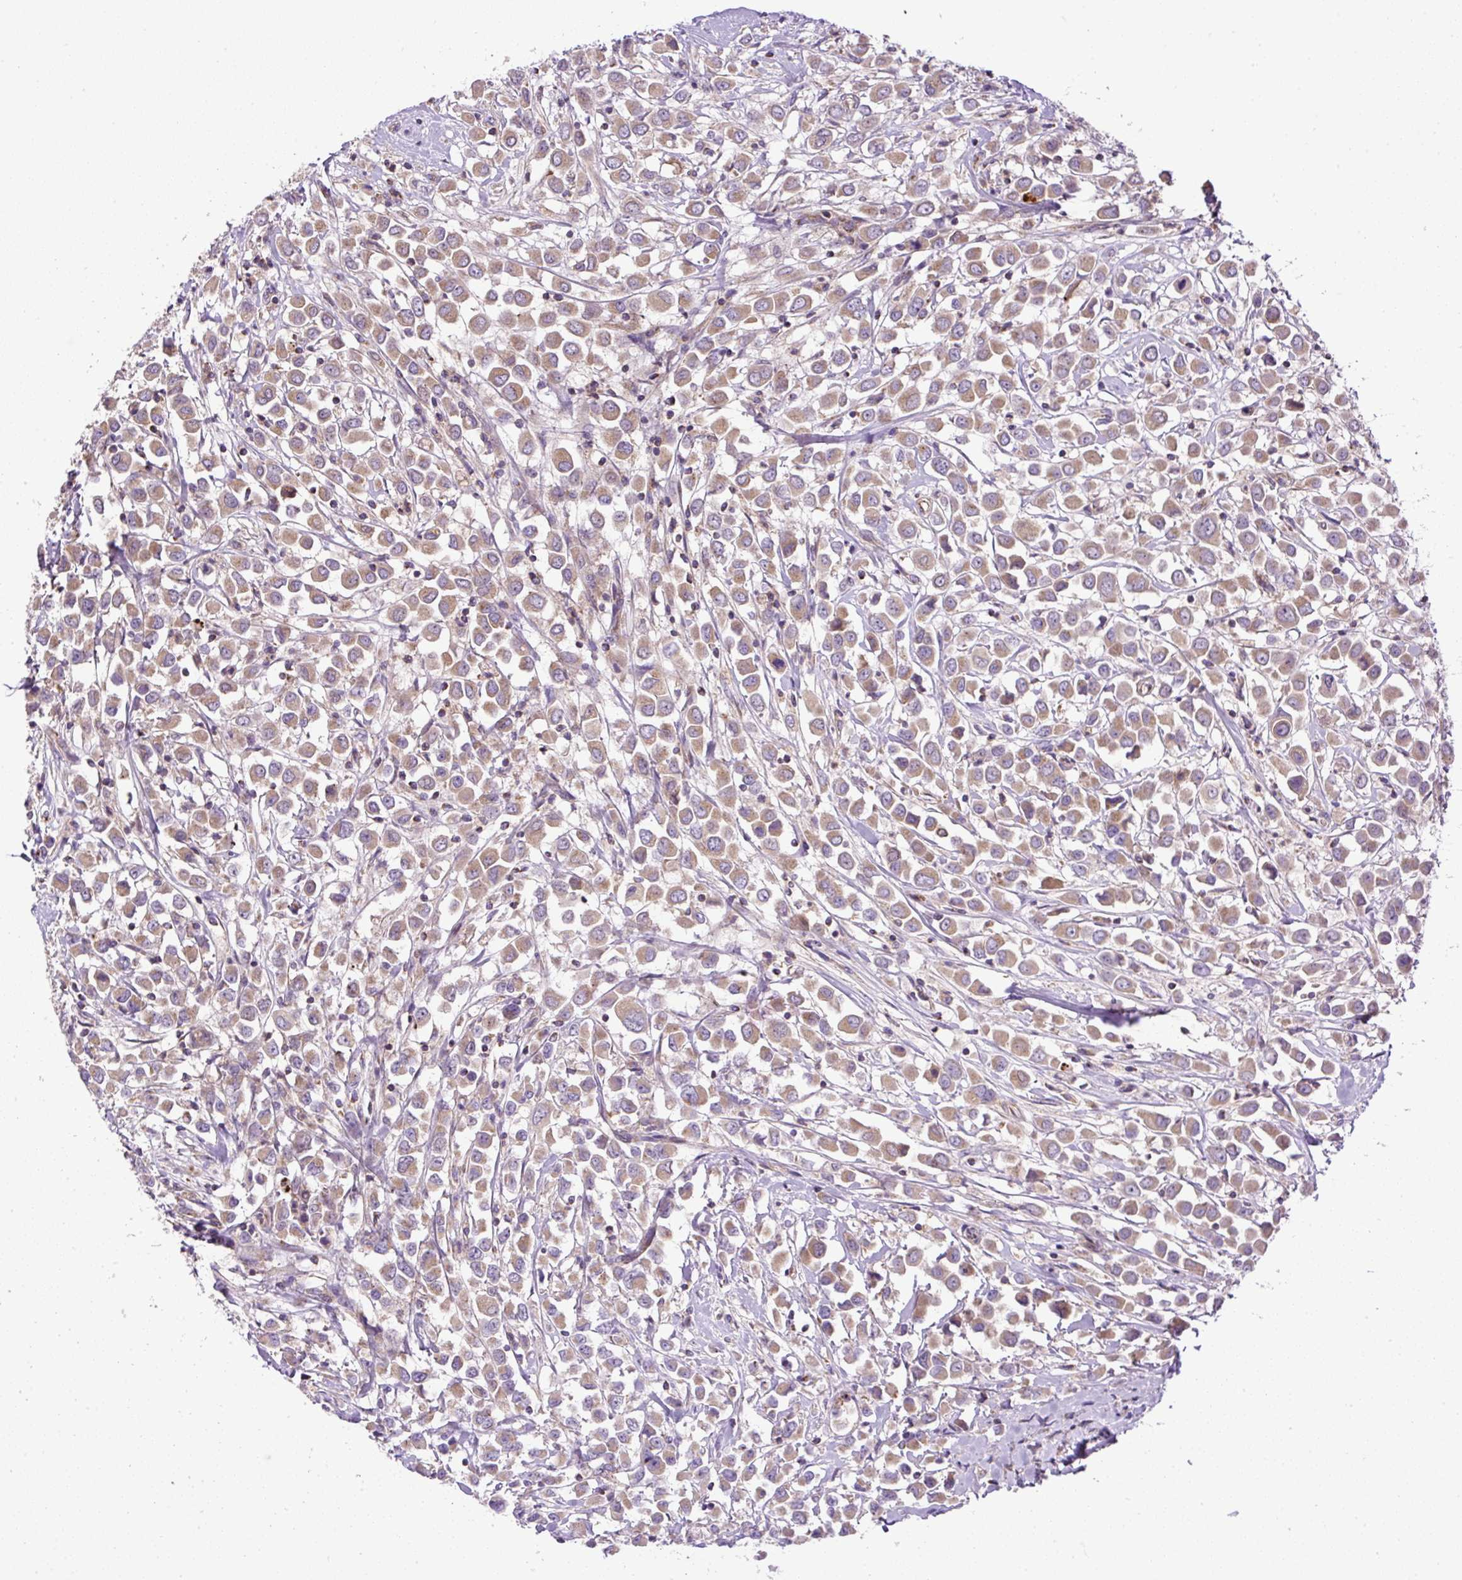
{"staining": {"intensity": "moderate", "quantity": ">75%", "location": "cytoplasmic/membranous"}, "tissue": "breast cancer", "cell_type": "Tumor cells", "image_type": "cancer", "snomed": [{"axis": "morphology", "description": "Duct carcinoma"}, {"axis": "topography", "description": "Breast"}], "caption": "Immunohistochemistry histopathology image of breast cancer stained for a protein (brown), which reveals medium levels of moderate cytoplasmic/membranous staining in about >75% of tumor cells.", "gene": "ZNF547", "patient": {"sex": "female", "age": 61}}